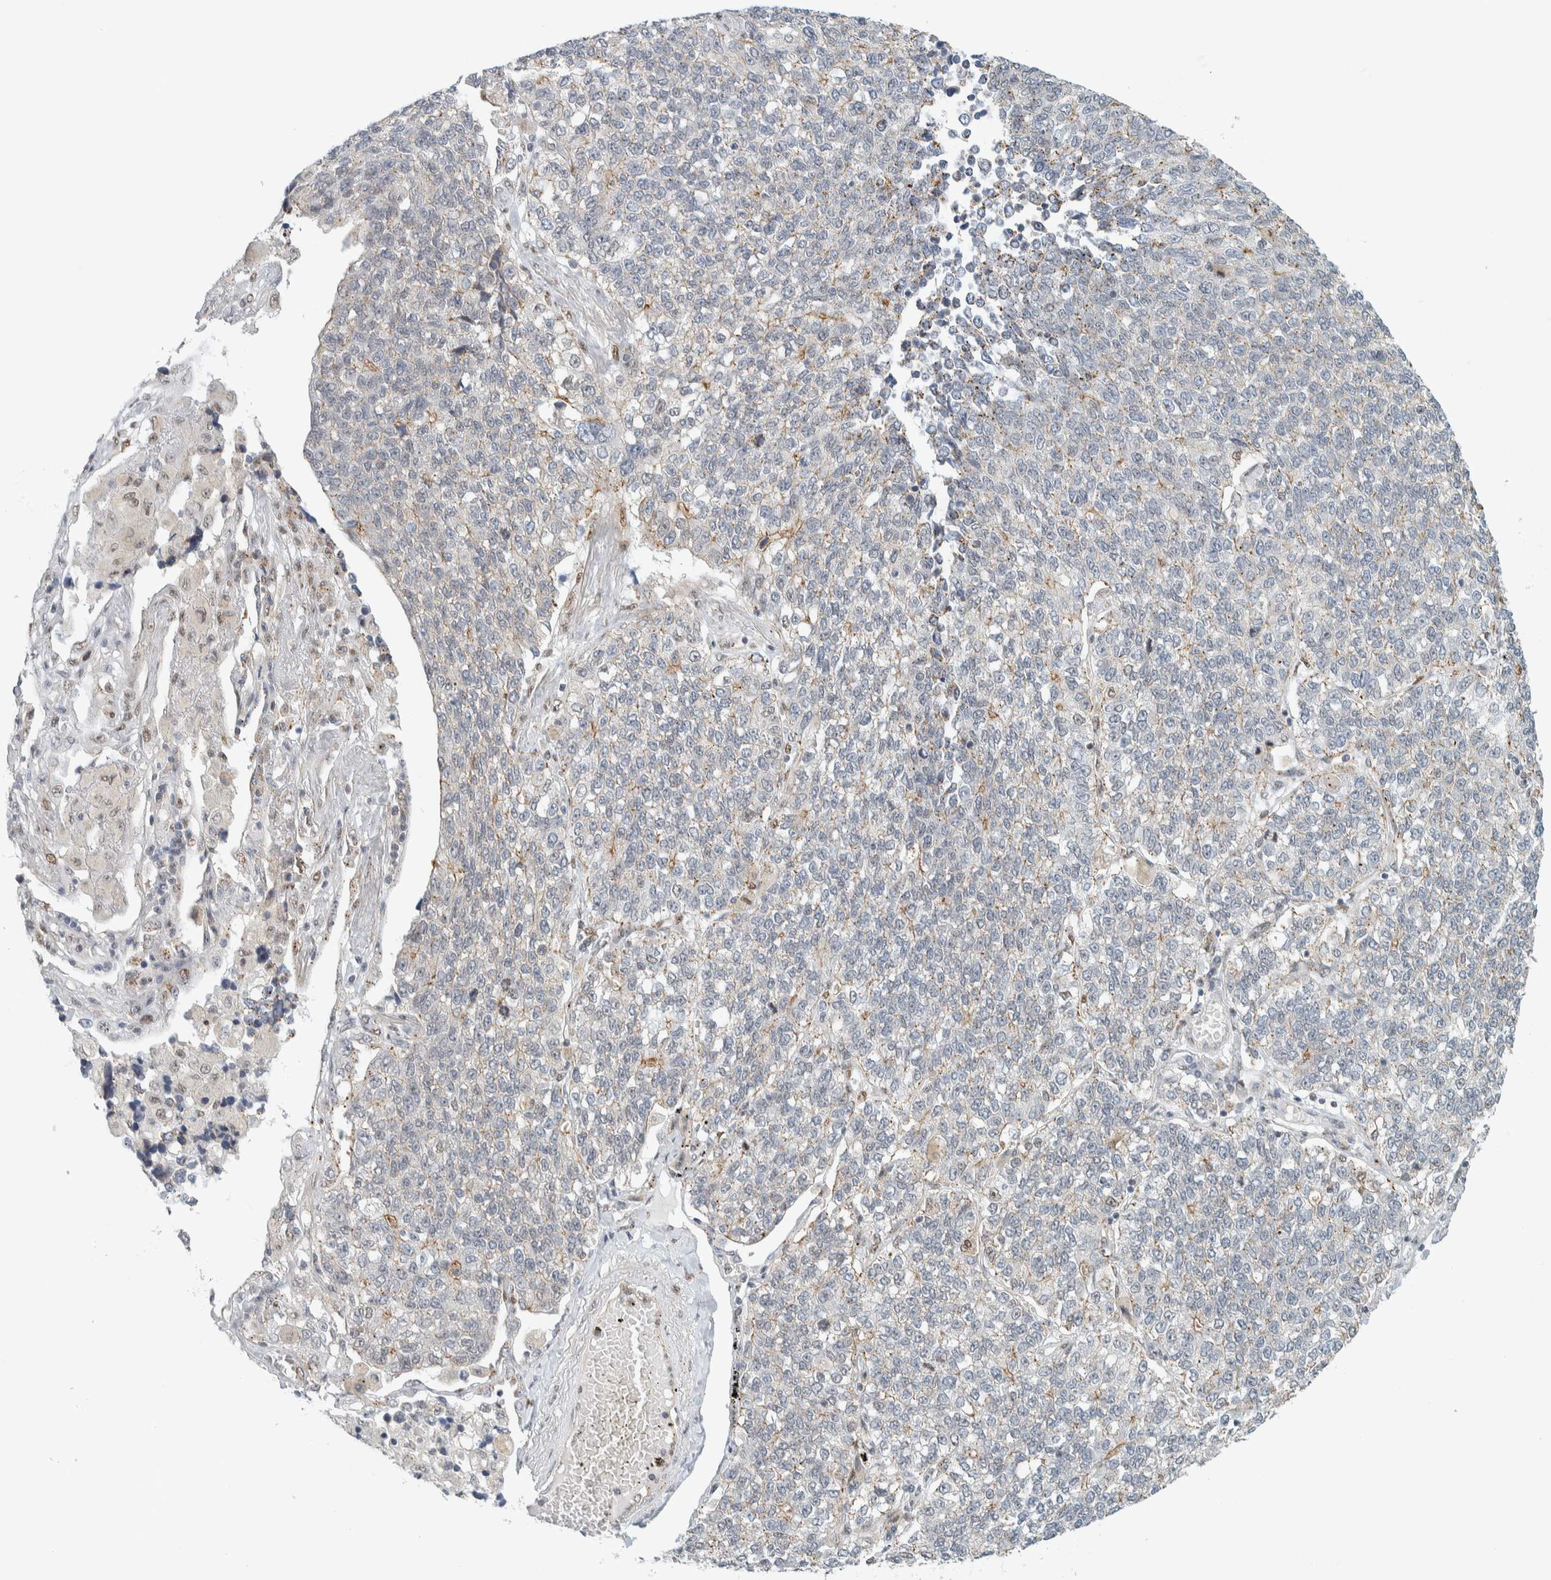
{"staining": {"intensity": "weak", "quantity": "<25%", "location": "cytoplasmic/membranous"}, "tissue": "lung cancer", "cell_type": "Tumor cells", "image_type": "cancer", "snomed": [{"axis": "morphology", "description": "Adenocarcinoma, NOS"}, {"axis": "topography", "description": "Lung"}], "caption": "The immunohistochemistry photomicrograph has no significant expression in tumor cells of adenocarcinoma (lung) tissue. (Brightfield microscopy of DAB IHC at high magnification).", "gene": "TFE3", "patient": {"sex": "male", "age": 49}}